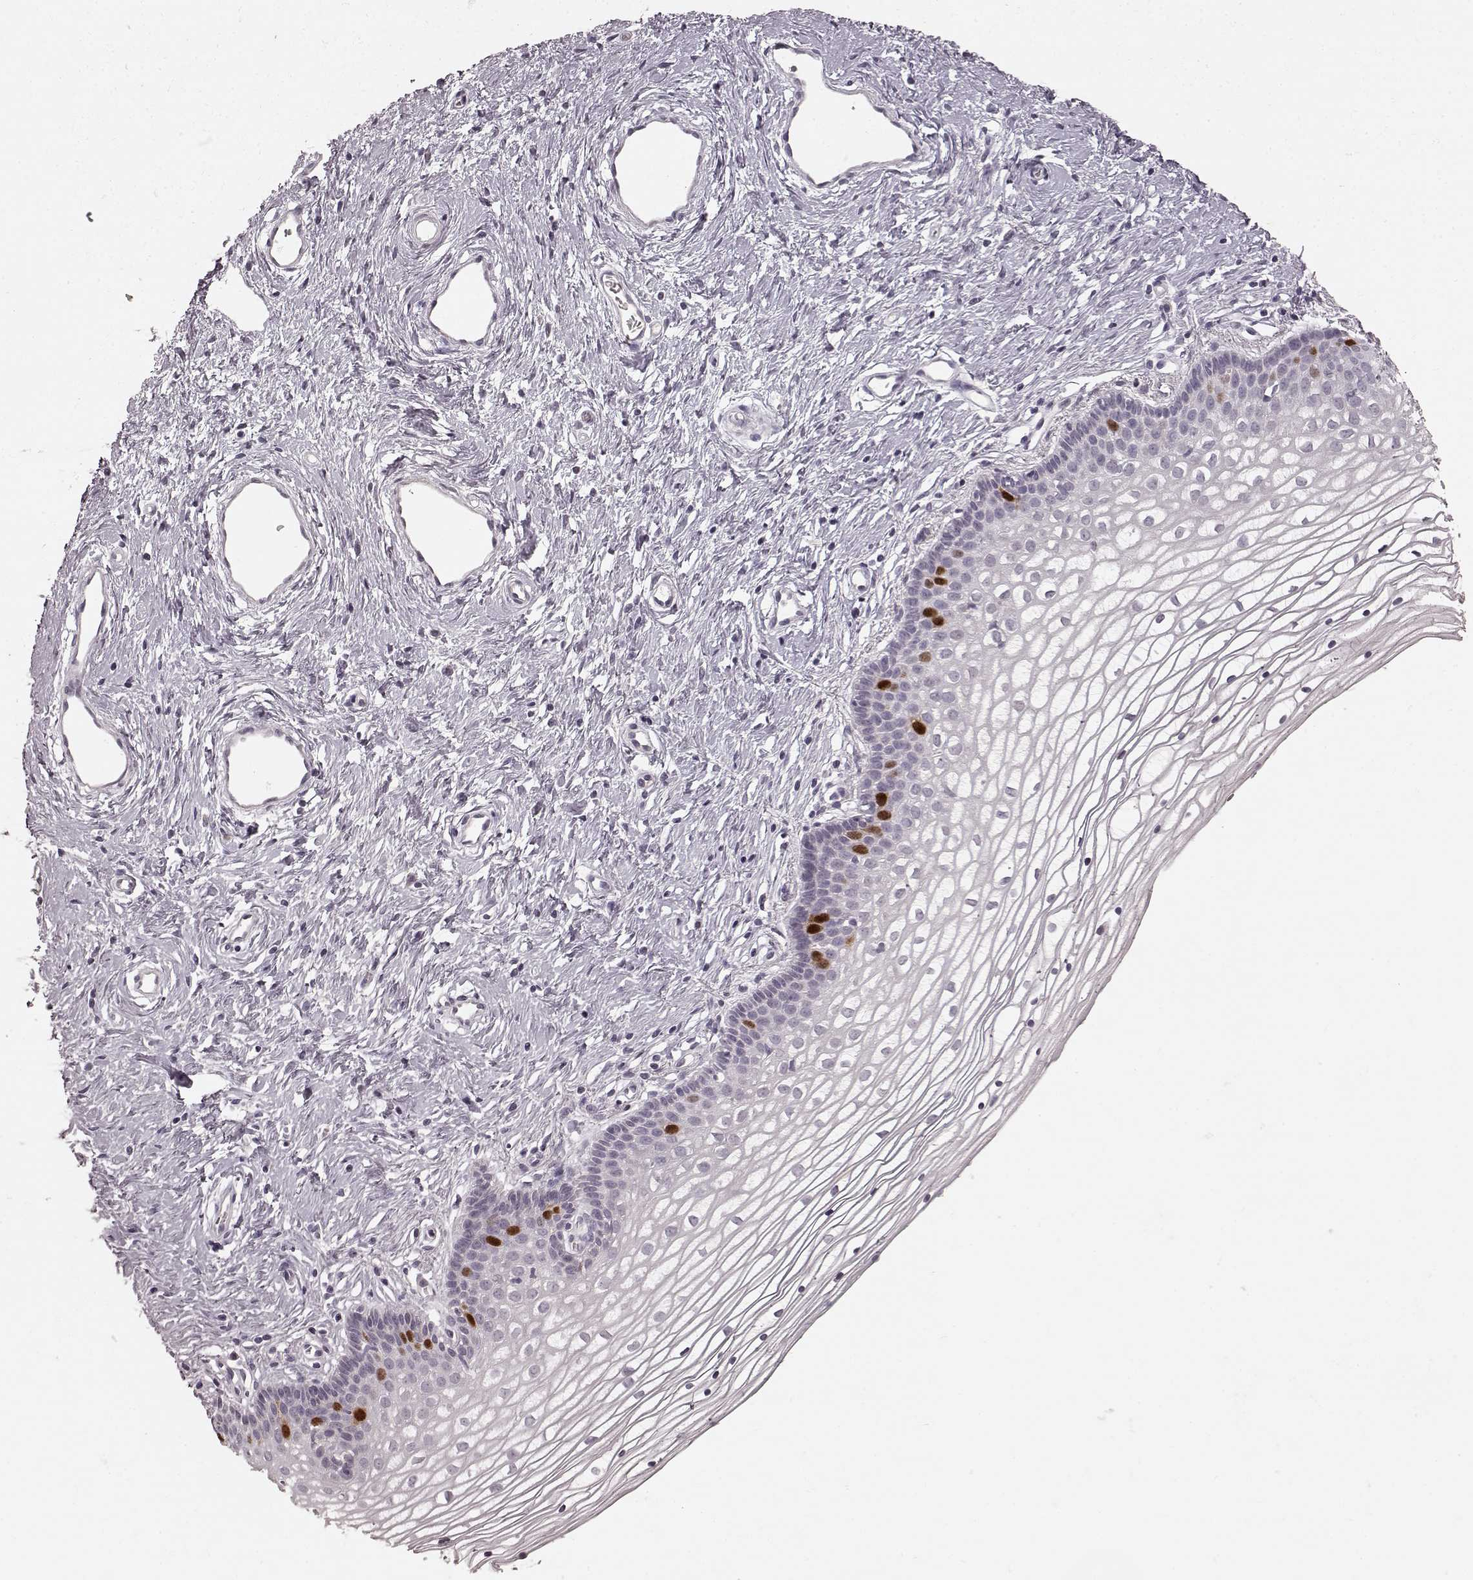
{"staining": {"intensity": "strong", "quantity": "<25%", "location": "nuclear"}, "tissue": "vagina", "cell_type": "Squamous epithelial cells", "image_type": "normal", "snomed": [{"axis": "morphology", "description": "Normal tissue, NOS"}, {"axis": "topography", "description": "Vagina"}], "caption": "Immunohistochemistry (IHC) (DAB) staining of unremarkable human vagina reveals strong nuclear protein positivity in approximately <25% of squamous epithelial cells.", "gene": "CCNA2", "patient": {"sex": "female", "age": 36}}